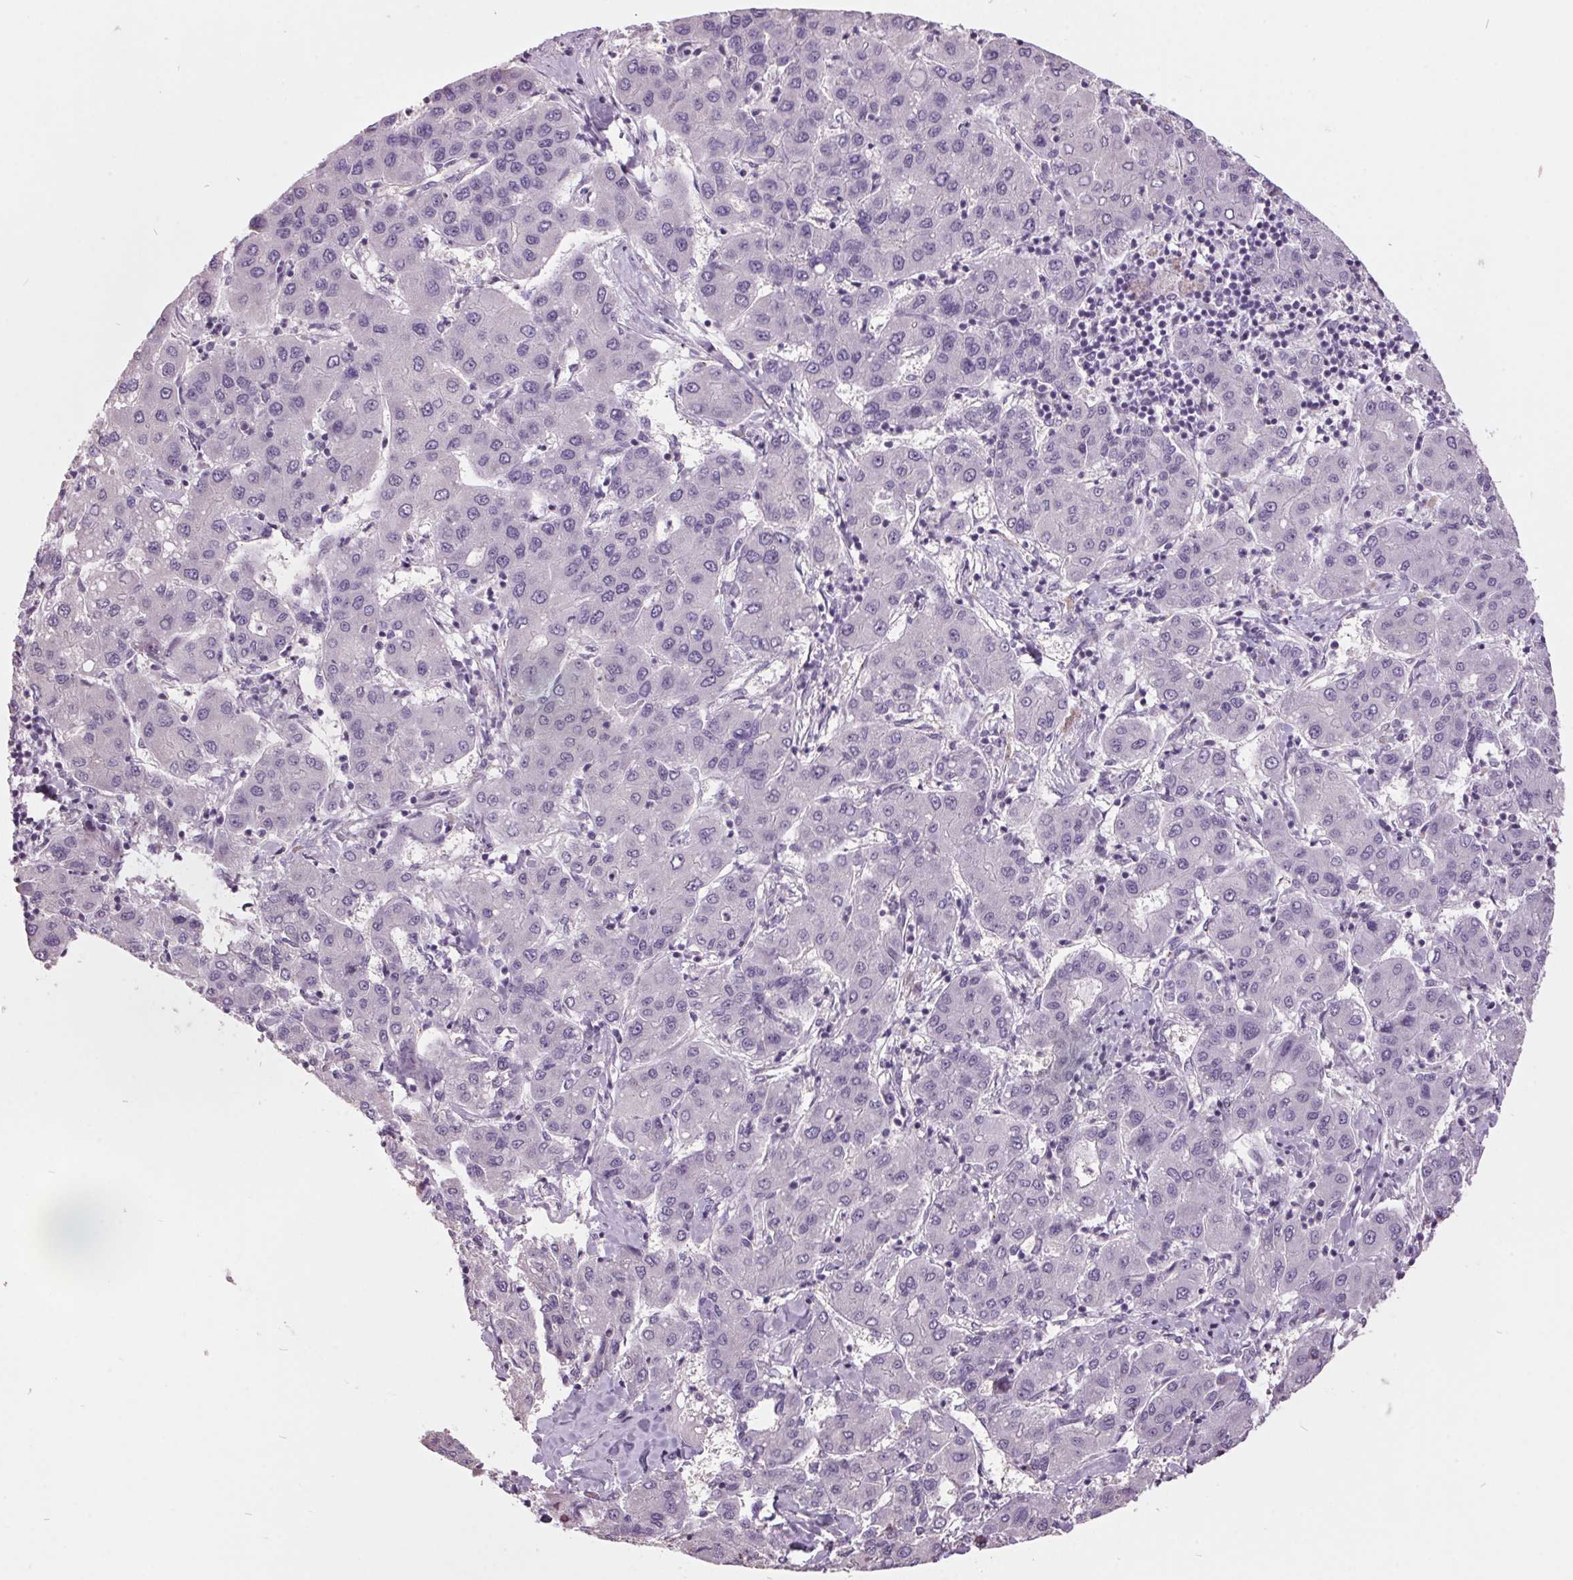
{"staining": {"intensity": "negative", "quantity": "none", "location": "none"}, "tissue": "liver cancer", "cell_type": "Tumor cells", "image_type": "cancer", "snomed": [{"axis": "morphology", "description": "Carcinoma, Hepatocellular, NOS"}, {"axis": "topography", "description": "Liver"}], "caption": "Image shows no protein expression in tumor cells of hepatocellular carcinoma (liver) tissue.", "gene": "C2orf16", "patient": {"sex": "male", "age": 65}}